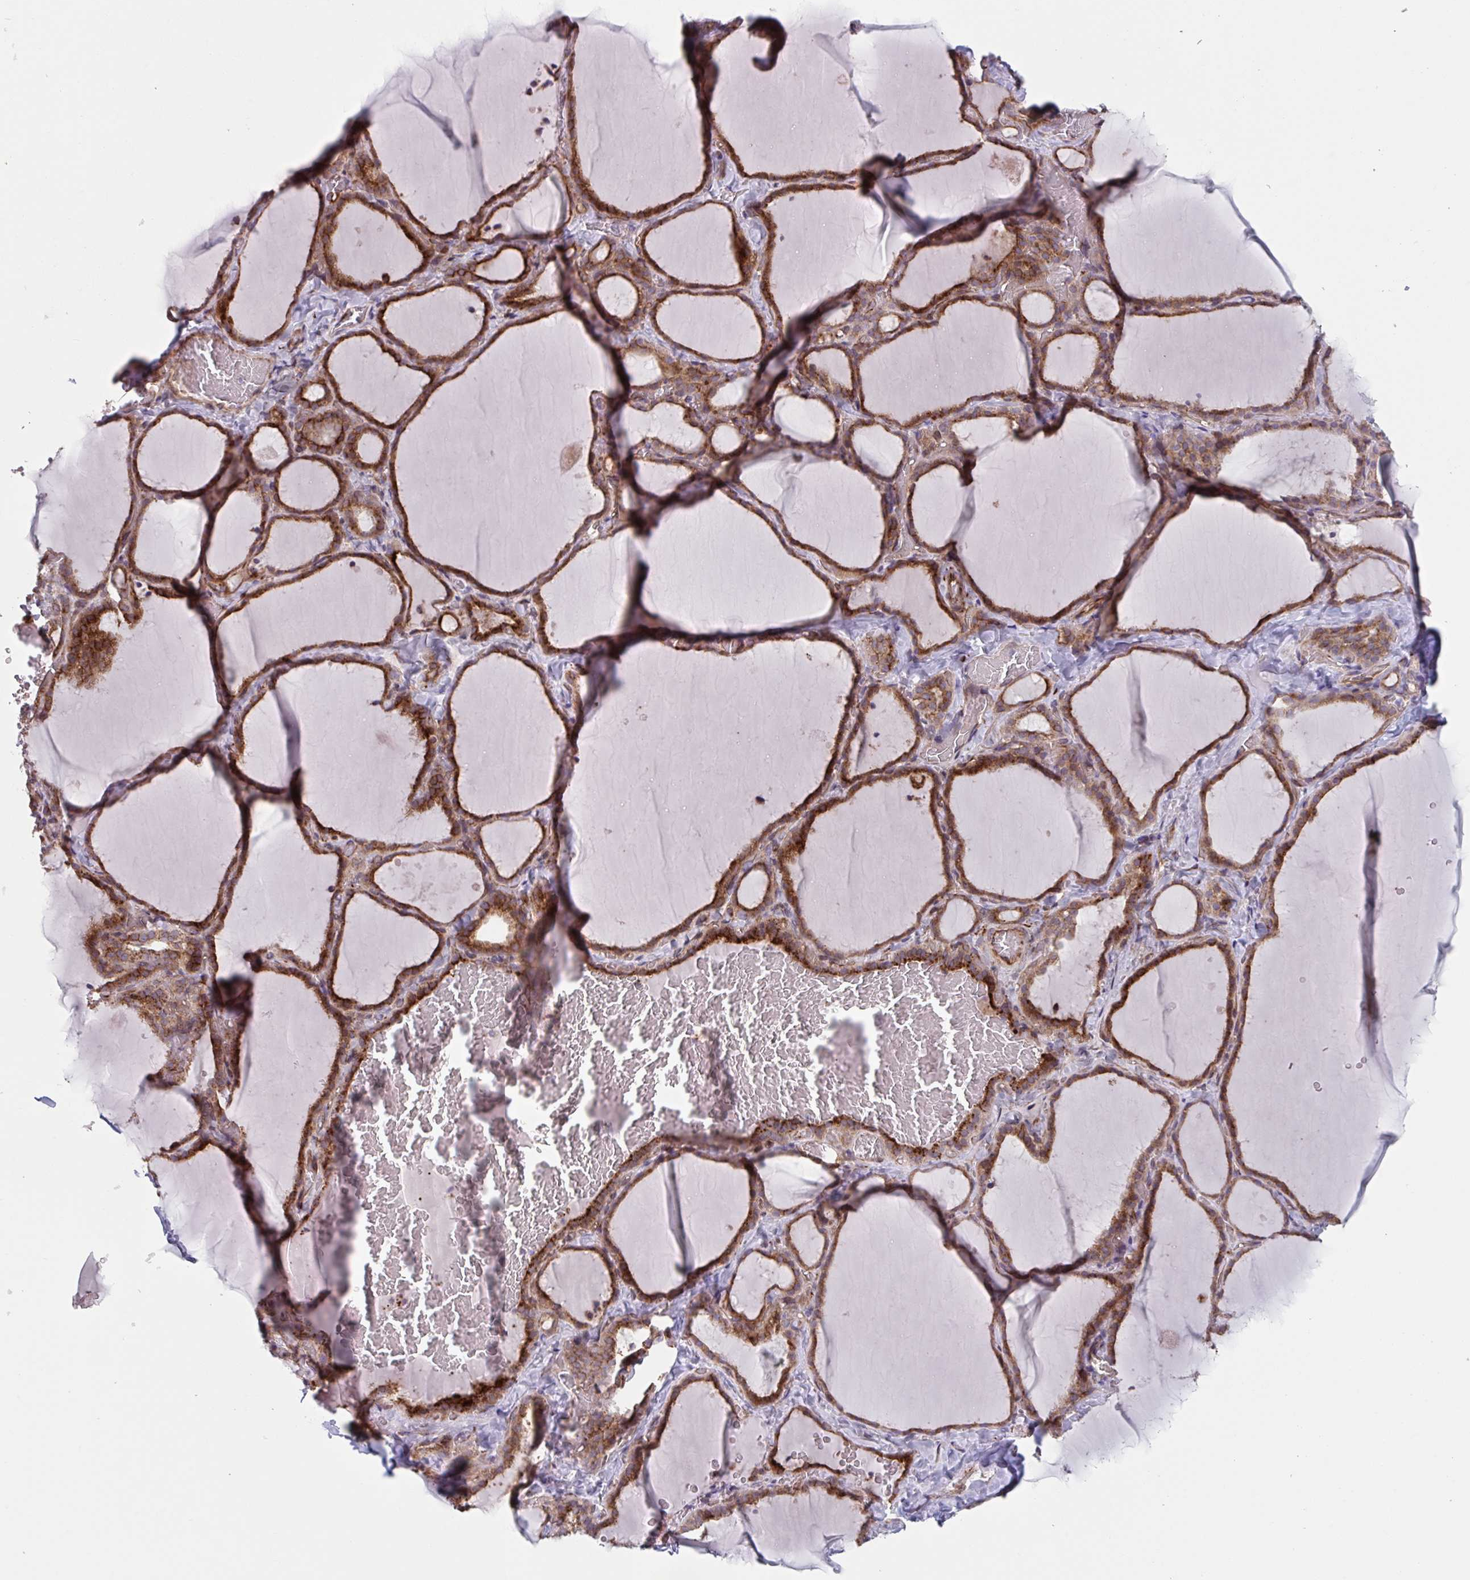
{"staining": {"intensity": "moderate", "quantity": "25%-75%", "location": "cytoplasmic/membranous"}, "tissue": "thyroid gland", "cell_type": "Glandular cells", "image_type": "normal", "snomed": [{"axis": "morphology", "description": "Normal tissue, NOS"}, {"axis": "topography", "description": "Thyroid gland"}], "caption": "Normal thyroid gland shows moderate cytoplasmic/membranous staining in about 25%-75% of glandular cells.", "gene": "TNFSF10", "patient": {"sex": "female", "age": 22}}